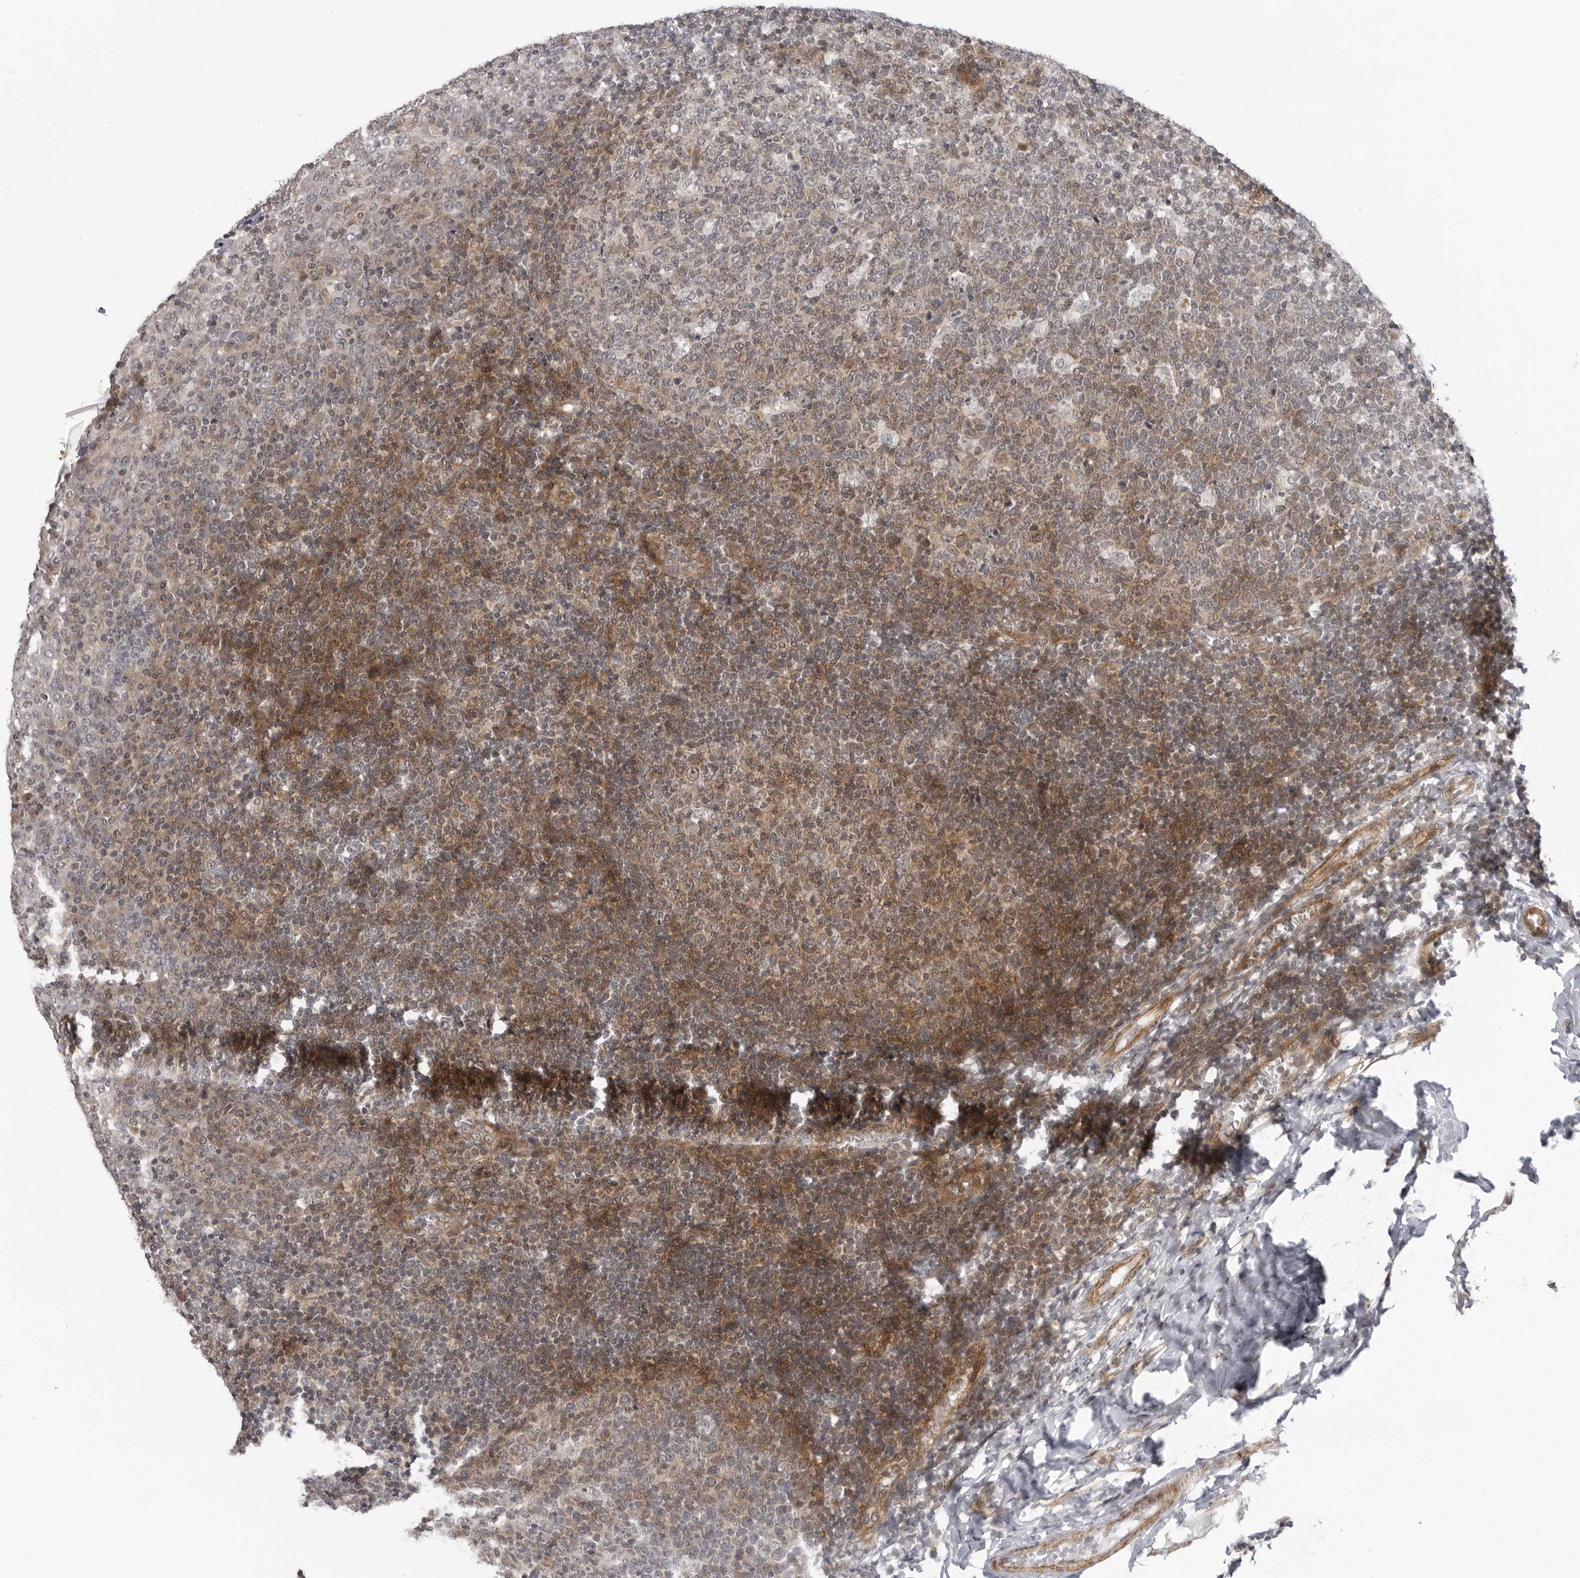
{"staining": {"intensity": "moderate", "quantity": "<25%", "location": "cytoplasmic/membranous"}, "tissue": "tonsil", "cell_type": "Germinal center cells", "image_type": "normal", "snomed": [{"axis": "morphology", "description": "Normal tissue, NOS"}, {"axis": "topography", "description": "Tonsil"}], "caption": "Germinal center cells show low levels of moderate cytoplasmic/membranous expression in about <25% of cells in benign human tonsil.", "gene": "ADAMTS5", "patient": {"sex": "female", "age": 19}}